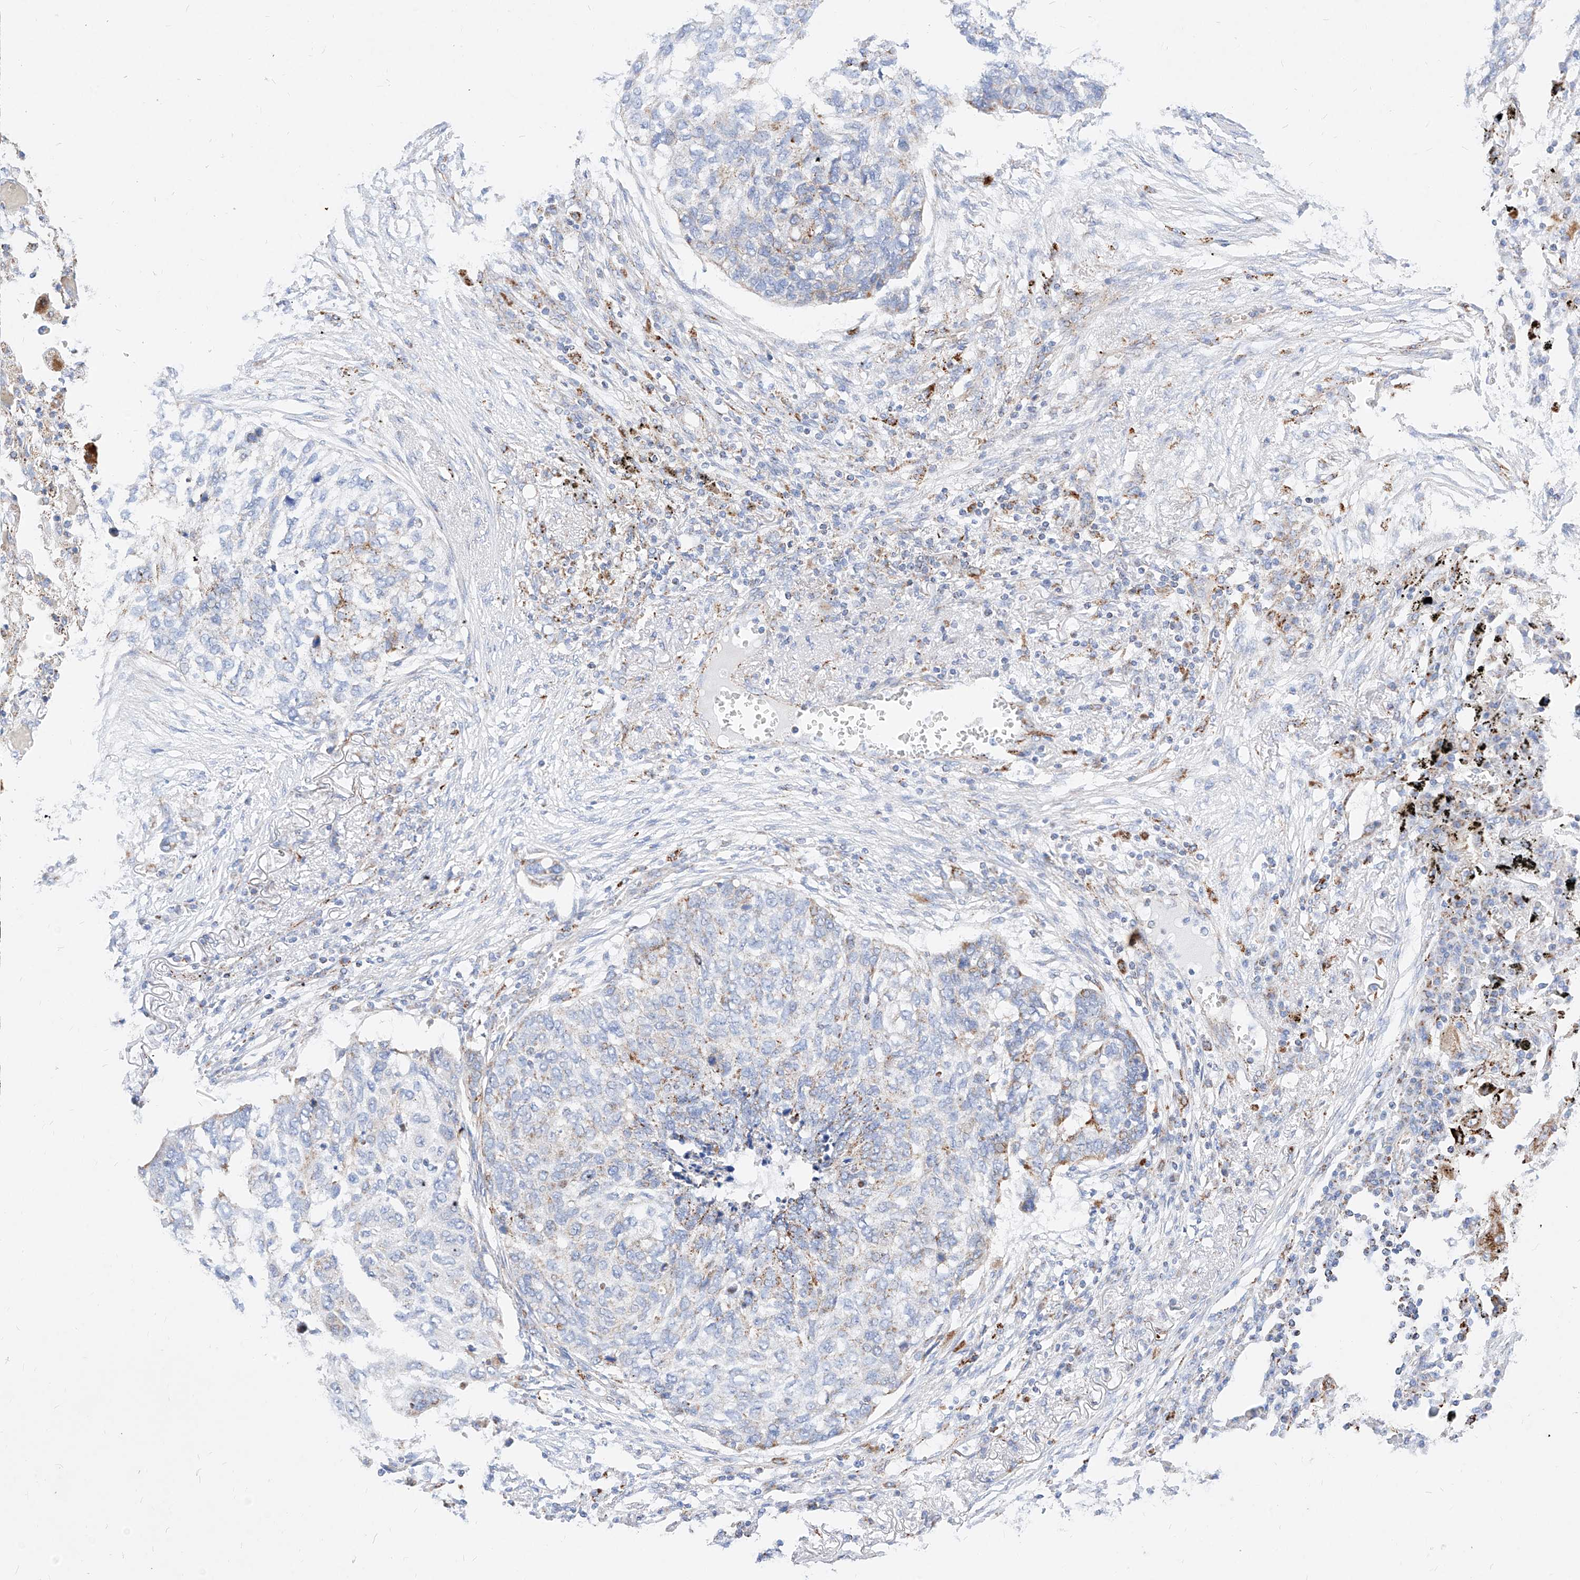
{"staining": {"intensity": "weak", "quantity": "<25%", "location": "cytoplasmic/membranous"}, "tissue": "lung cancer", "cell_type": "Tumor cells", "image_type": "cancer", "snomed": [{"axis": "morphology", "description": "Squamous cell carcinoma, NOS"}, {"axis": "topography", "description": "Lung"}], "caption": "High power microscopy photomicrograph of an IHC micrograph of lung cancer, revealing no significant positivity in tumor cells.", "gene": "C6orf62", "patient": {"sex": "female", "age": 63}}